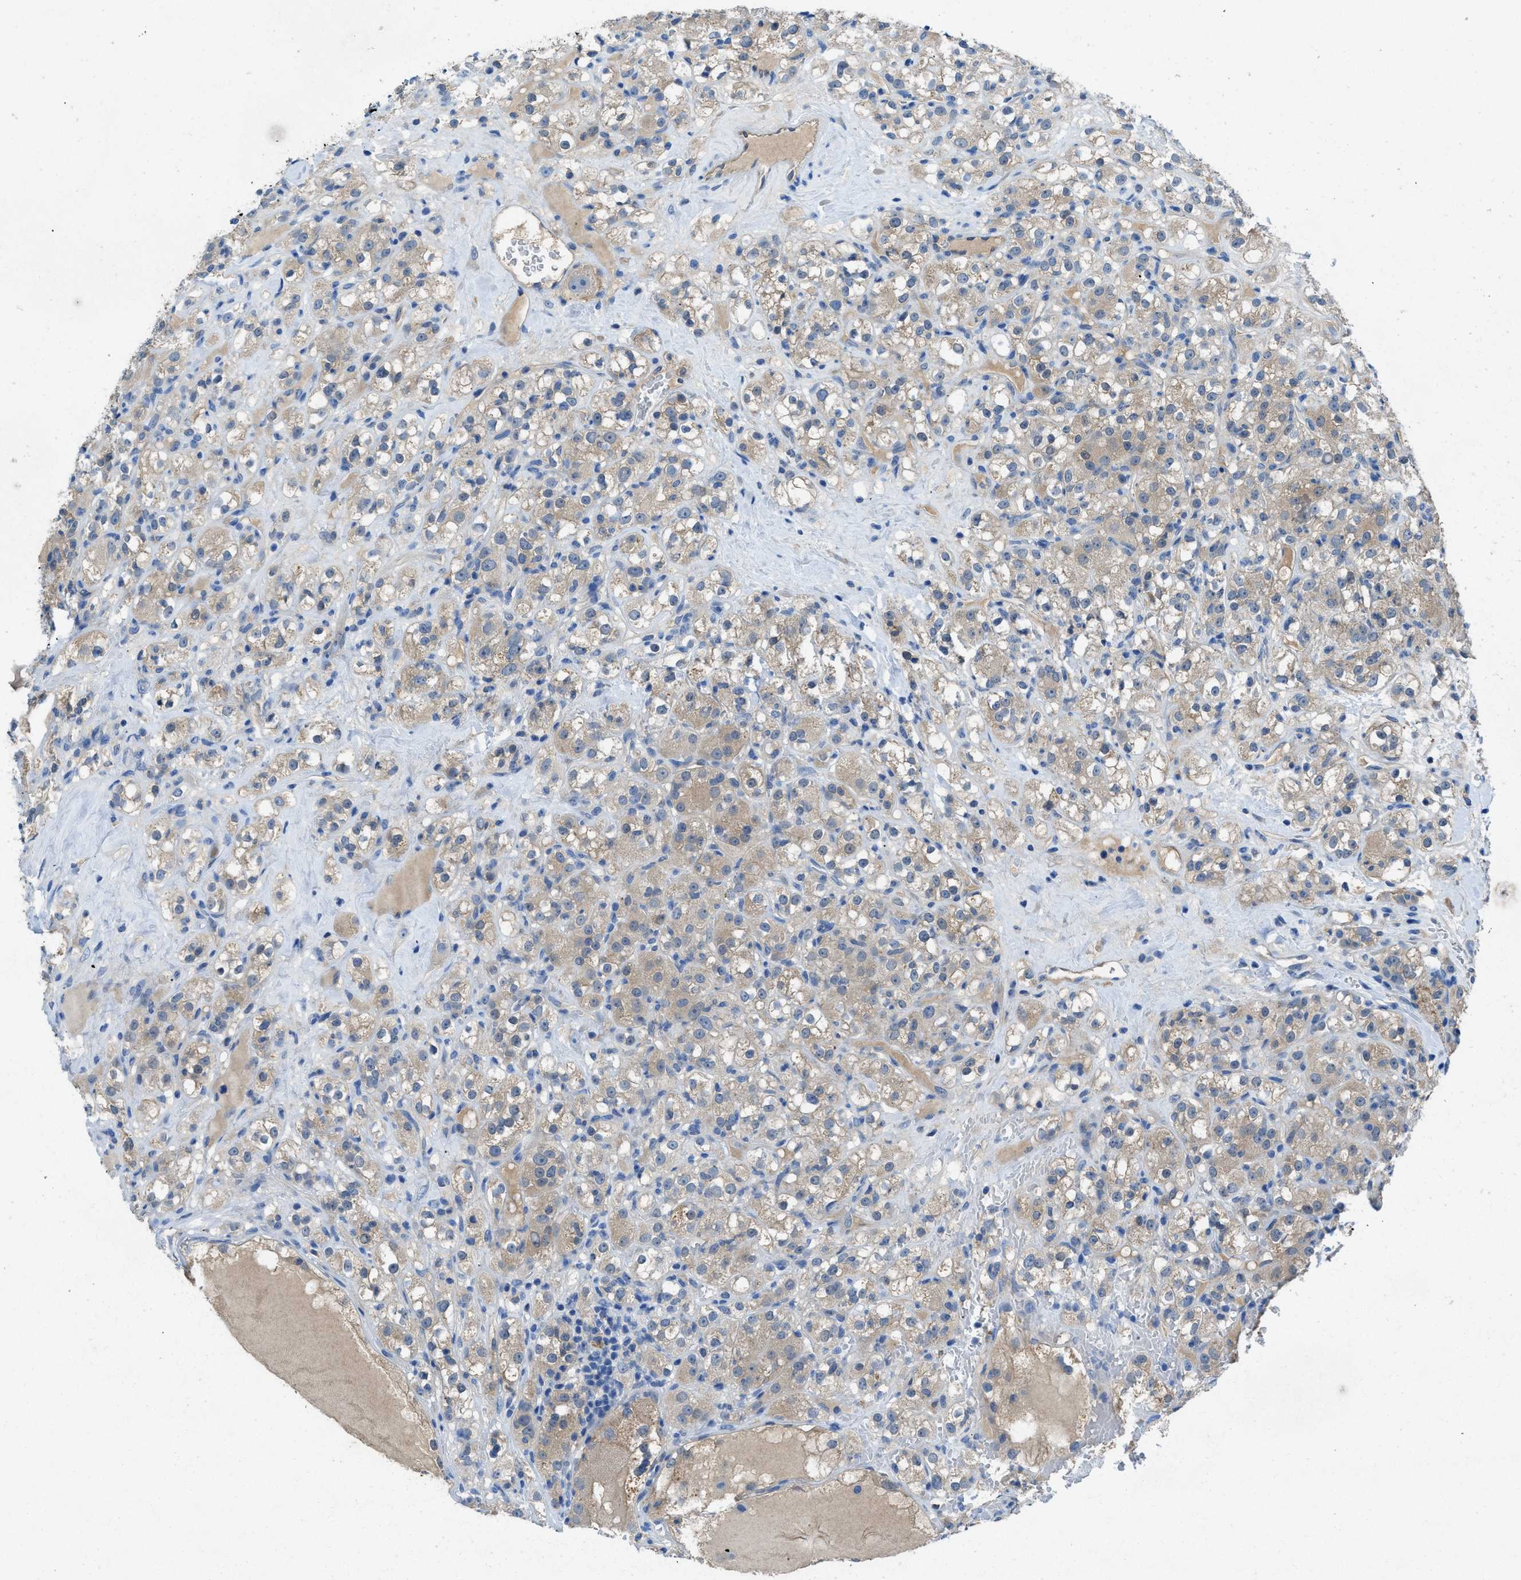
{"staining": {"intensity": "weak", "quantity": "25%-75%", "location": "cytoplasmic/membranous"}, "tissue": "renal cancer", "cell_type": "Tumor cells", "image_type": "cancer", "snomed": [{"axis": "morphology", "description": "Normal tissue, NOS"}, {"axis": "morphology", "description": "Adenocarcinoma, NOS"}, {"axis": "topography", "description": "Kidney"}], "caption": "Protein expression analysis of human renal cancer reveals weak cytoplasmic/membranous staining in approximately 25%-75% of tumor cells. (DAB IHC, brown staining for protein, blue staining for nuclei).", "gene": "PTGFRN", "patient": {"sex": "male", "age": 61}}